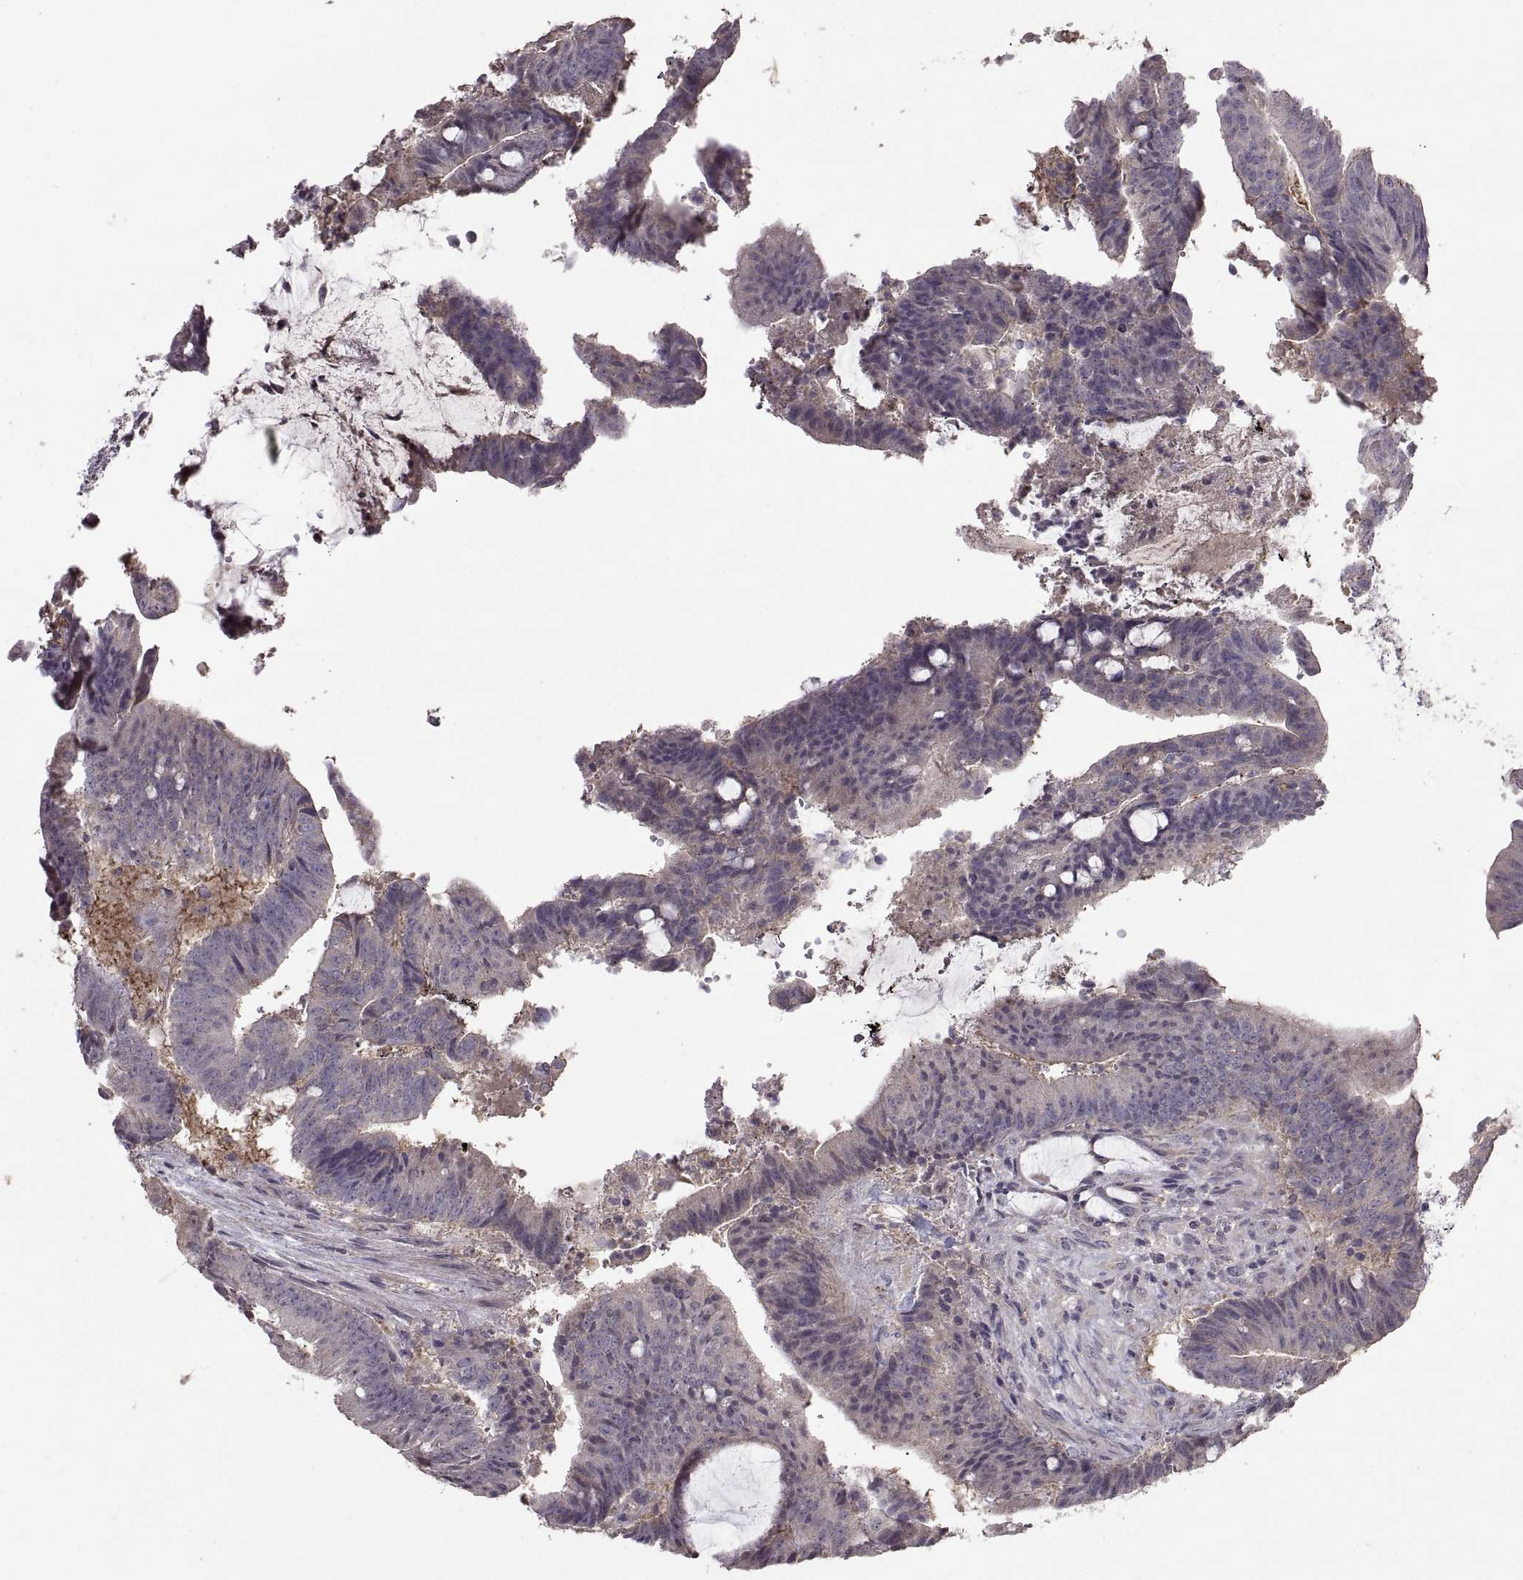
{"staining": {"intensity": "weak", "quantity": "<25%", "location": "cytoplasmic/membranous"}, "tissue": "colorectal cancer", "cell_type": "Tumor cells", "image_type": "cancer", "snomed": [{"axis": "morphology", "description": "Adenocarcinoma, NOS"}, {"axis": "topography", "description": "Colon"}], "caption": "Tumor cells are negative for protein expression in human colorectal adenocarcinoma. (DAB IHC with hematoxylin counter stain).", "gene": "NMNAT2", "patient": {"sex": "female", "age": 43}}